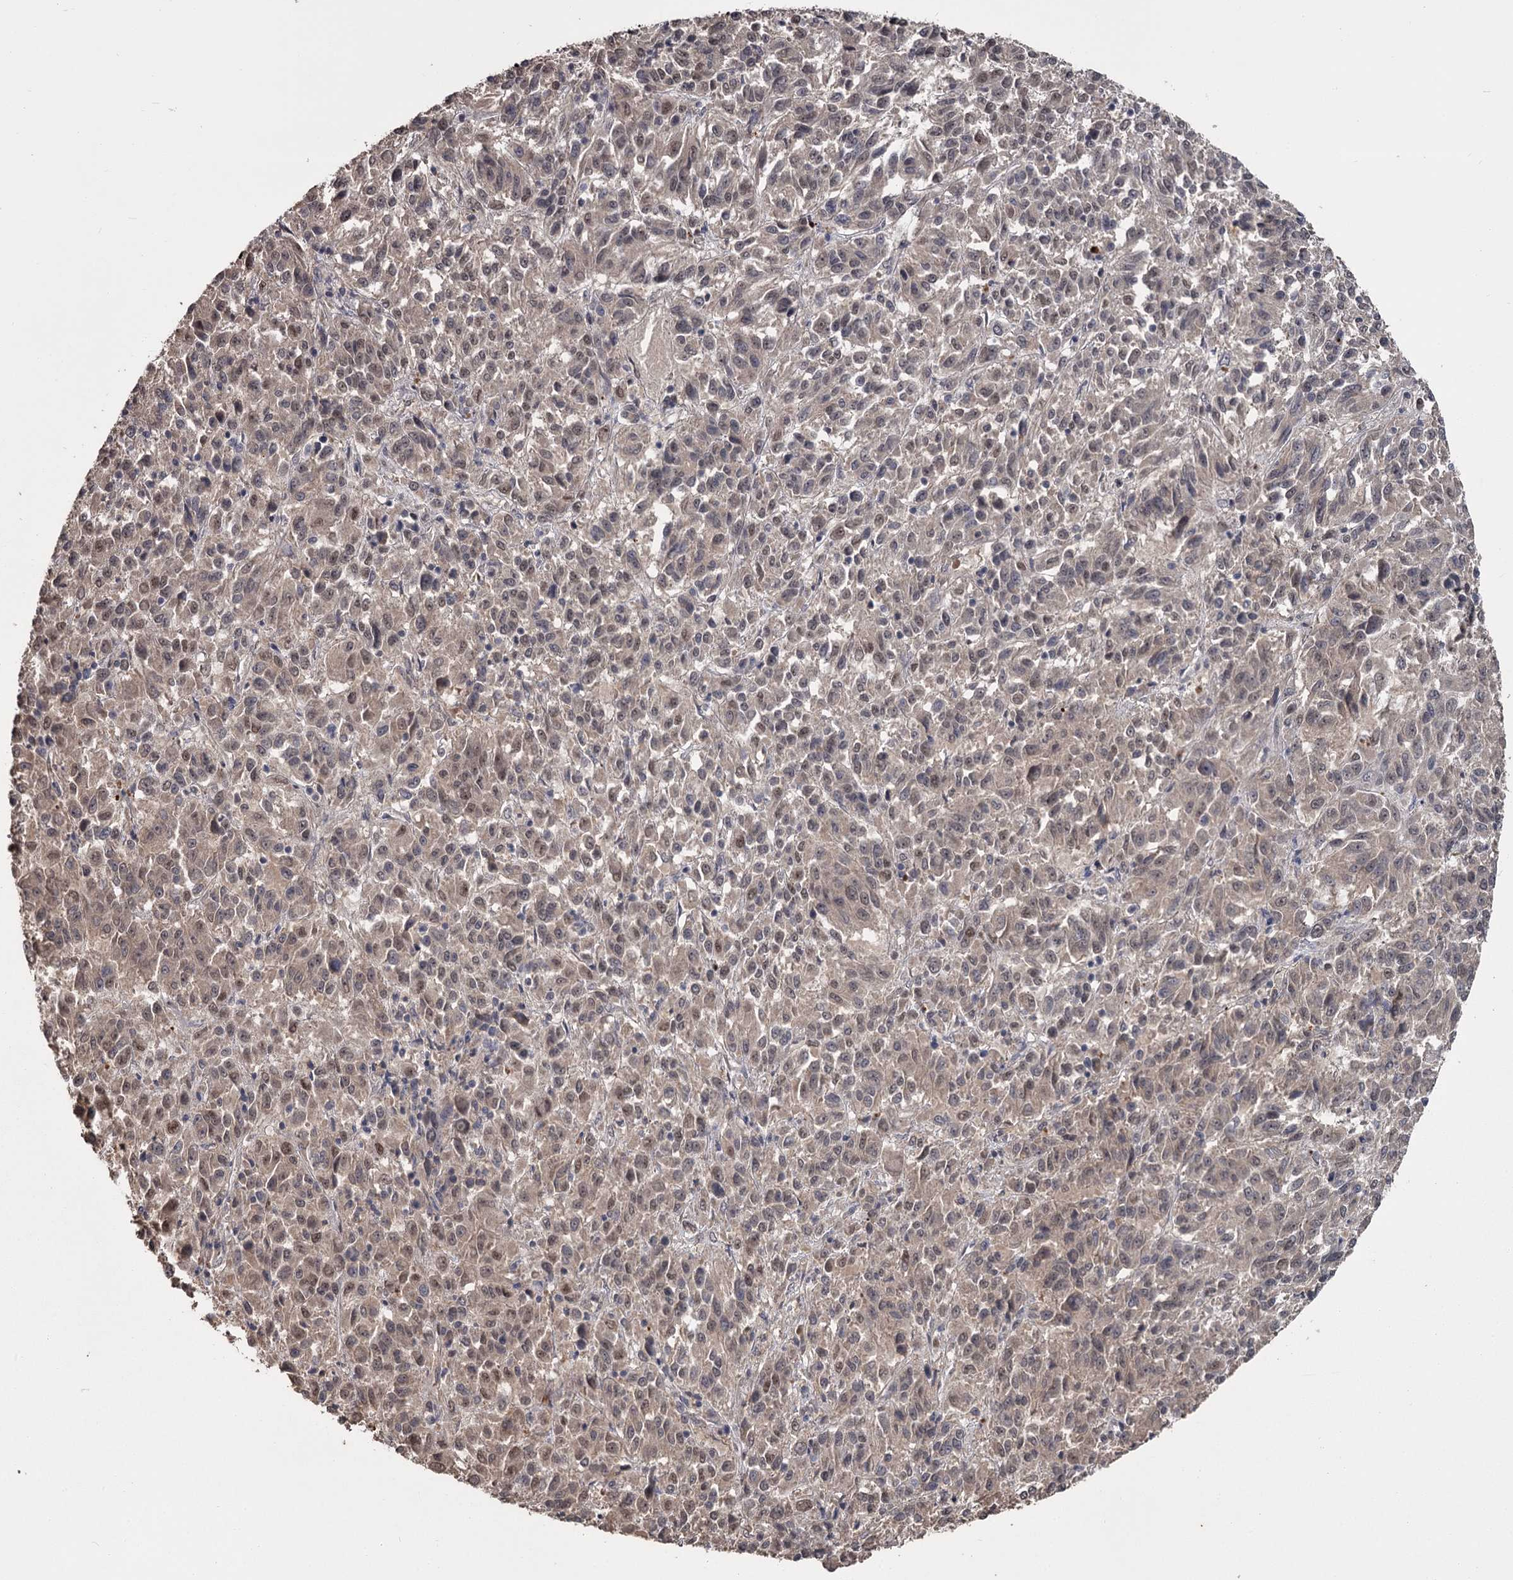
{"staining": {"intensity": "weak", "quantity": ">75%", "location": "cytoplasmic/membranous,nuclear"}, "tissue": "melanoma", "cell_type": "Tumor cells", "image_type": "cancer", "snomed": [{"axis": "morphology", "description": "Malignant melanoma, Metastatic site"}, {"axis": "topography", "description": "Lung"}], "caption": "Immunohistochemistry (IHC) of human malignant melanoma (metastatic site) exhibits low levels of weak cytoplasmic/membranous and nuclear staining in about >75% of tumor cells. Ihc stains the protein in brown and the nuclei are stained blue.", "gene": "PRPF40B", "patient": {"sex": "male", "age": 64}}